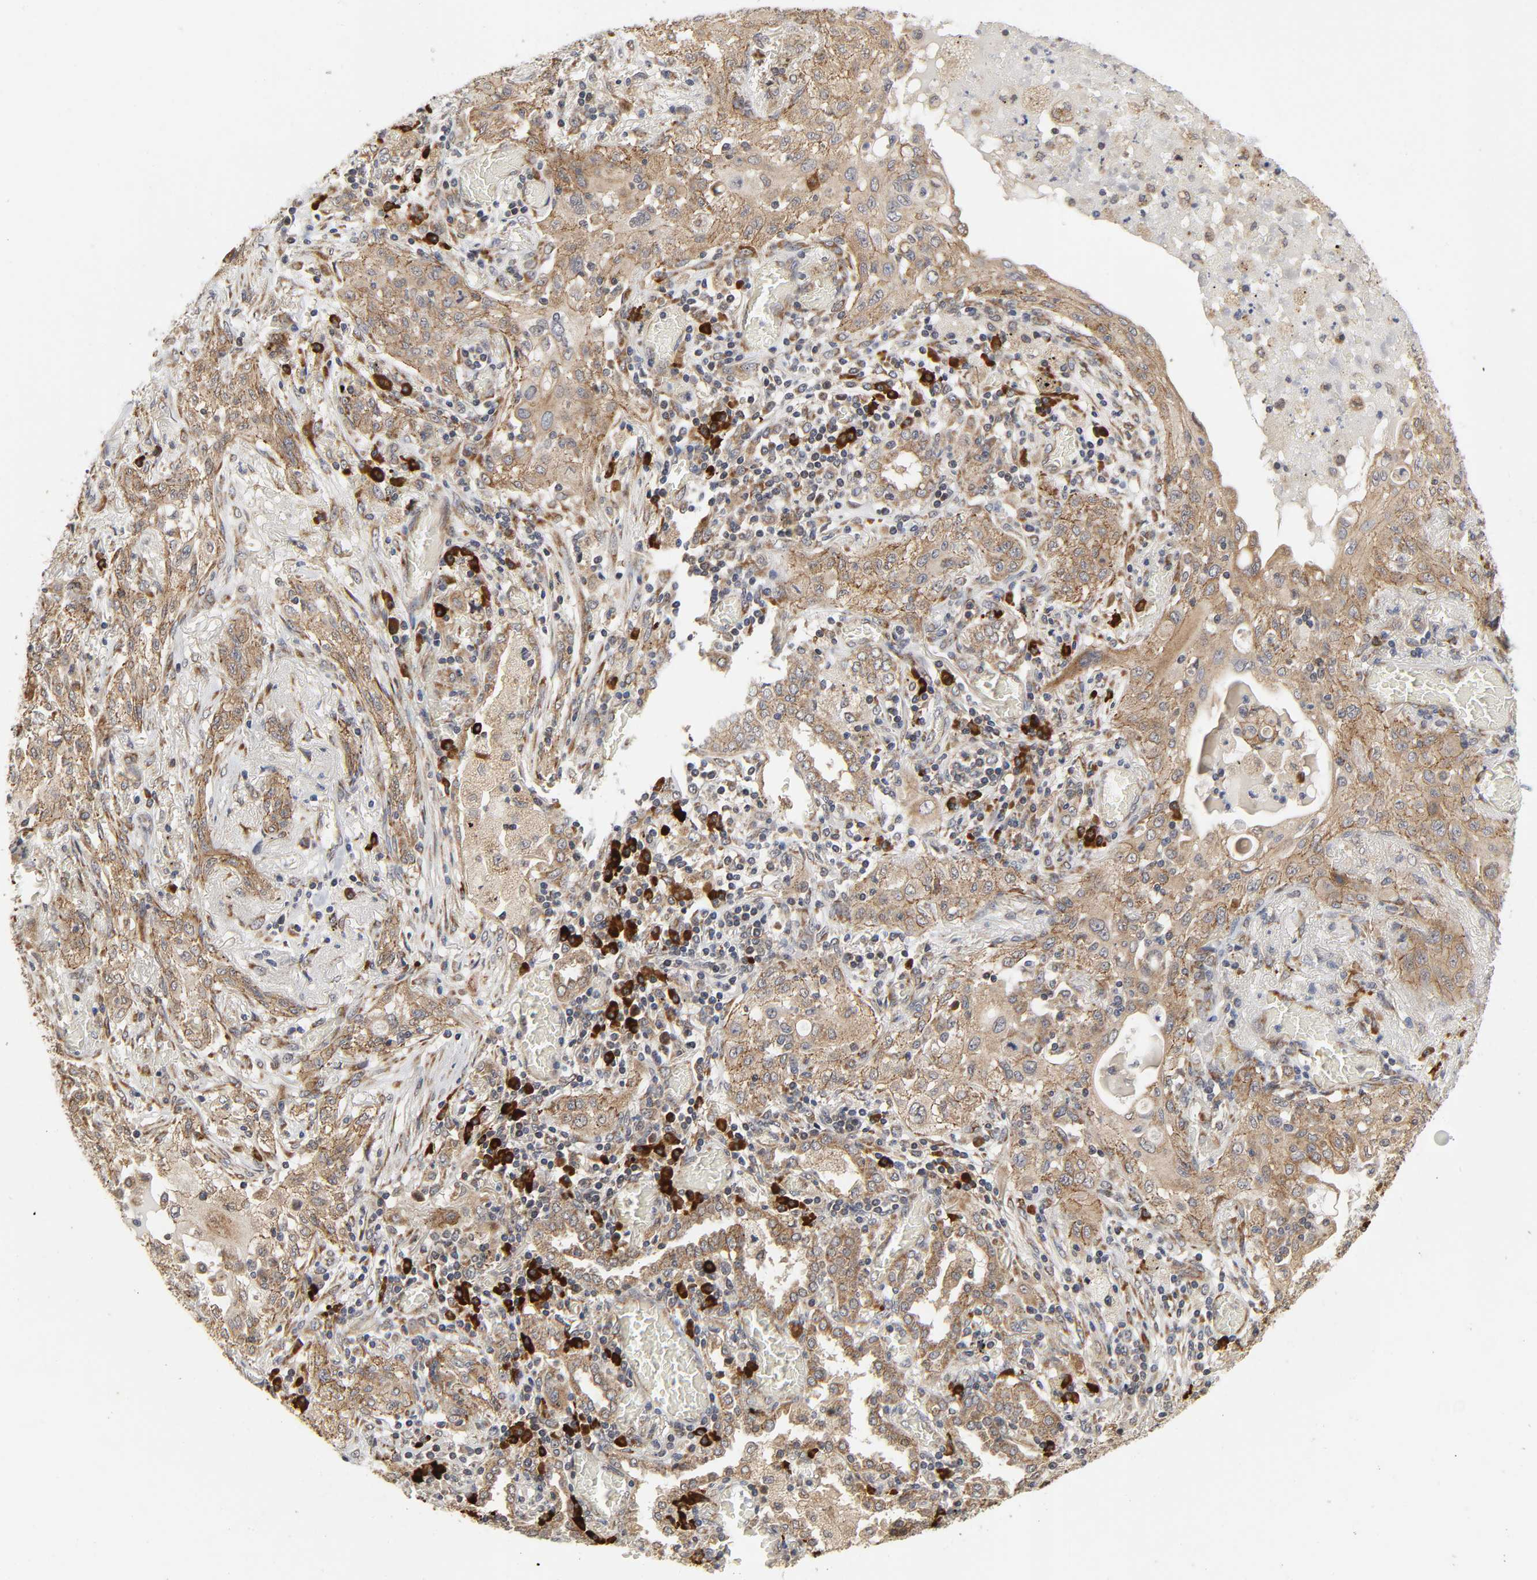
{"staining": {"intensity": "moderate", "quantity": ">75%", "location": "cytoplasmic/membranous"}, "tissue": "lung cancer", "cell_type": "Tumor cells", "image_type": "cancer", "snomed": [{"axis": "morphology", "description": "Squamous cell carcinoma, NOS"}, {"axis": "topography", "description": "Lung"}], "caption": "About >75% of tumor cells in squamous cell carcinoma (lung) display moderate cytoplasmic/membranous protein staining as visualized by brown immunohistochemical staining.", "gene": "SLC30A9", "patient": {"sex": "female", "age": 47}}